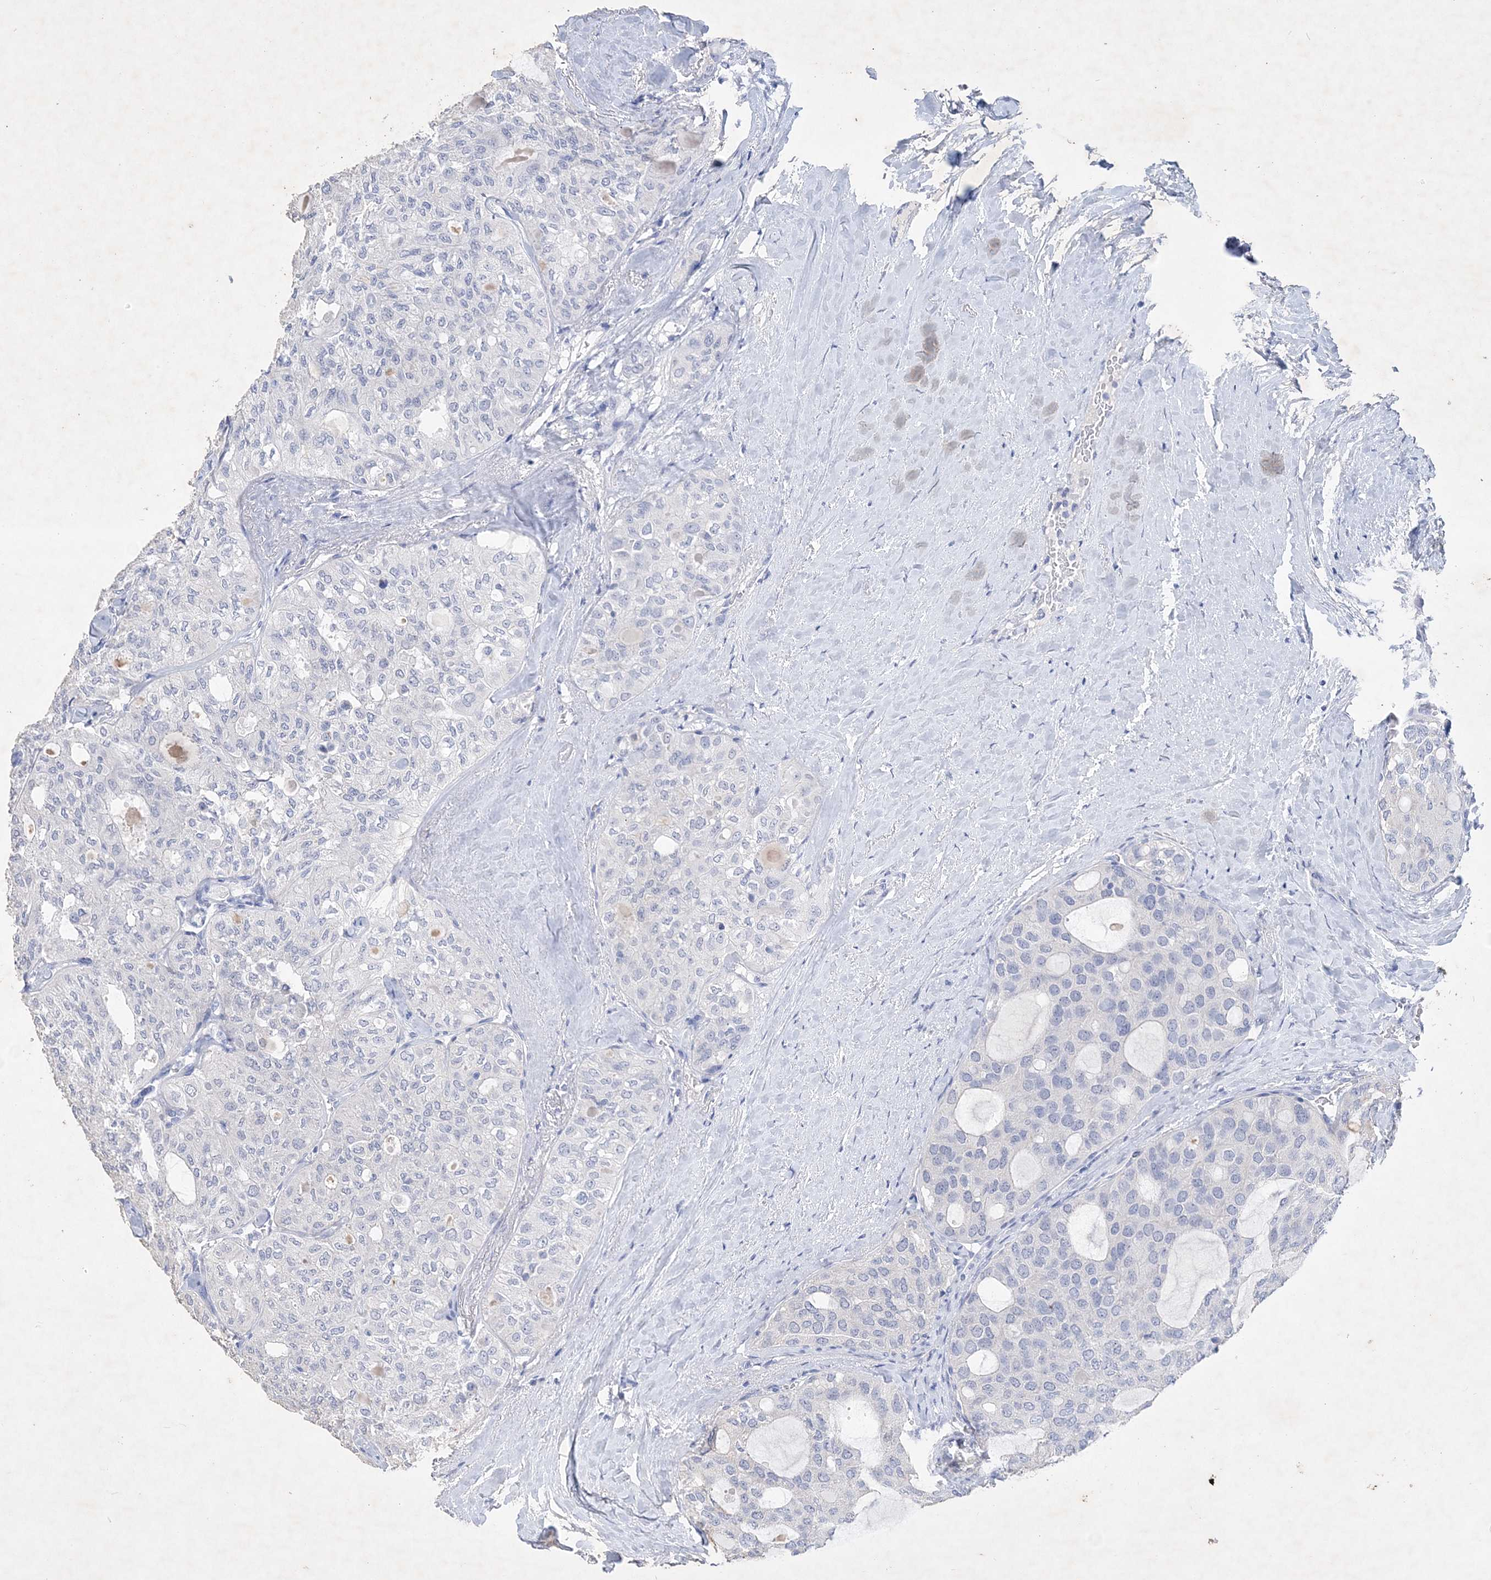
{"staining": {"intensity": "negative", "quantity": "none", "location": "none"}, "tissue": "thyroid cancer", "cell_type": "Tumor cells", "image_type": "cancer", "snomed": [{"axis": "morphology", "description": "Follicular adenoma carcinoma, NOS"}, {"axis": "topography", "description": "Thyroid gland"}], "caption": "Follicular adenoma carcinoma (thyroid) was stained to show a protein in brown. There is no significant staining in tumor cells.", "gene": "COPS8", "patient": {"sex": "male", "age": 75}}